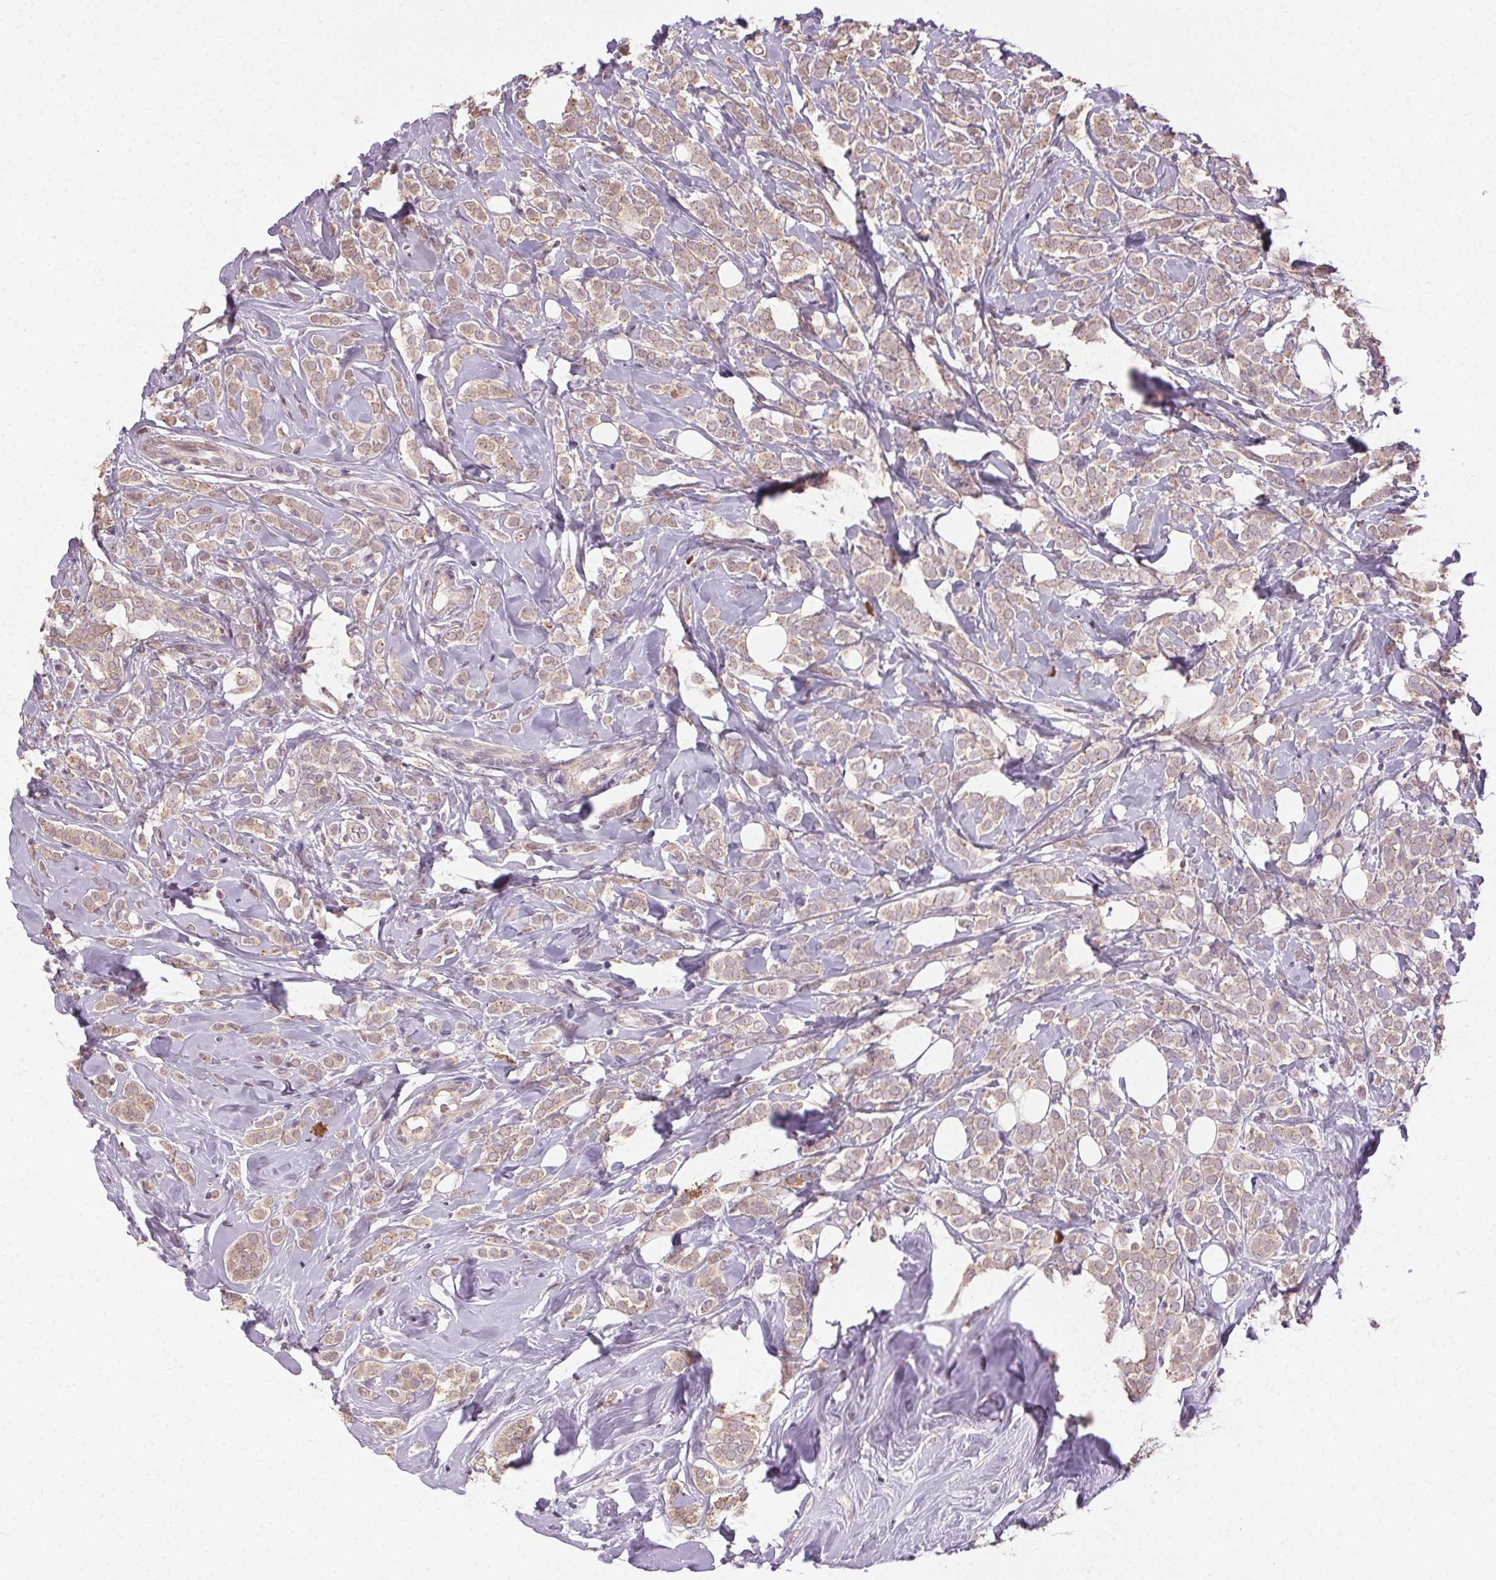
{"staining": {"intensity": "weak", "quantity": ">75%", "location": "cytoplasmic/membranous"}, "tissue": "breast cancer", "cell_type": "Tumor cells", "image_type": "cancer", "snomed": [{"axis": "morphology", "description": "Lobular carcinoma"}, {"axis": "topography", "description": "Breast"}], "caption": "Protein positivity by immunohistochemistry reveals weak cytoplasmic/membranous staining in about >75% of tumor cells in breast lobular carcinoma.", "gene": "ATP1B3", "patient": {"sex": "female", "age": 49}}